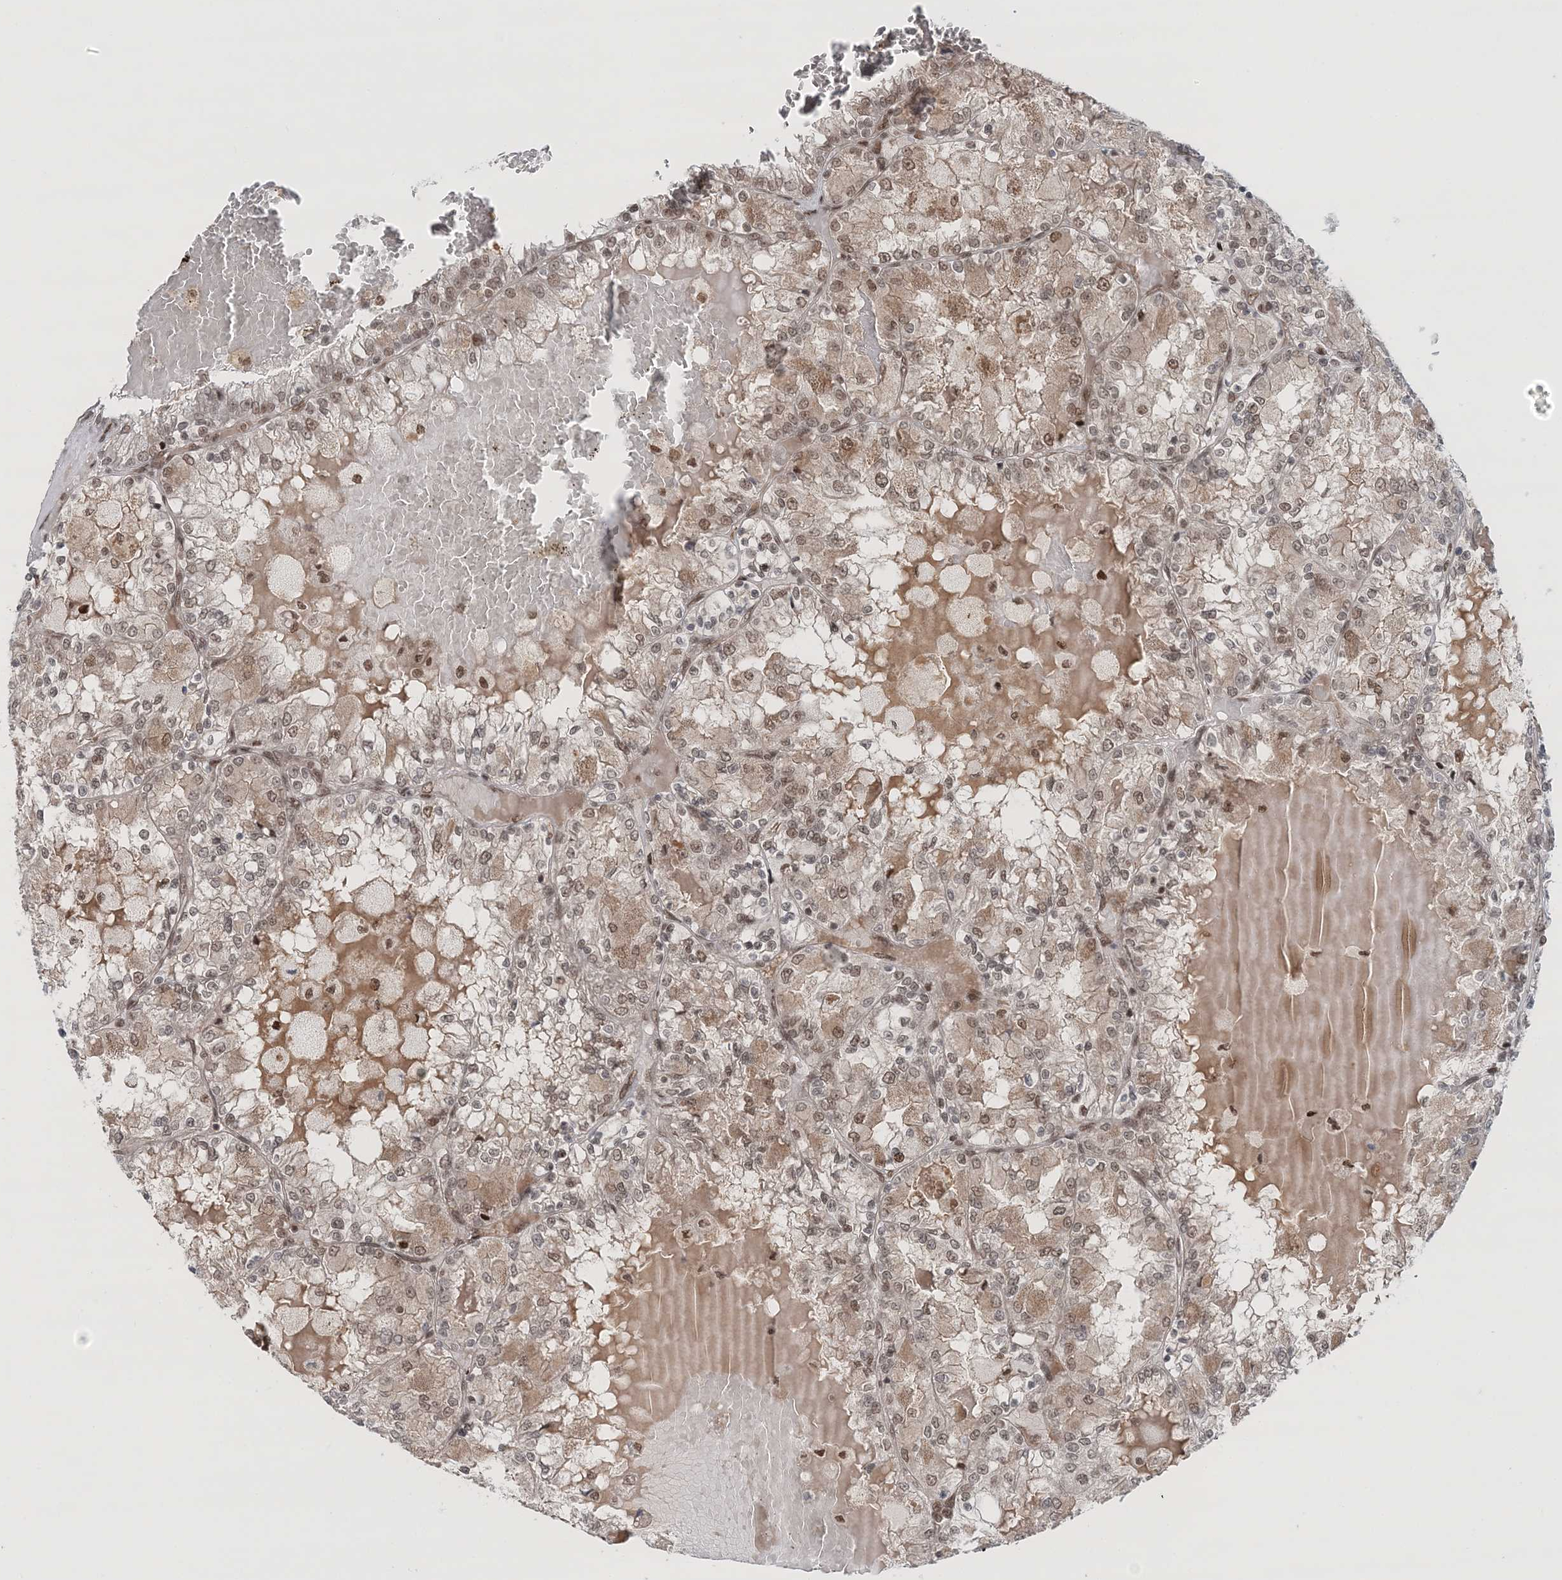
{"staining": {"intensity": "moderate", "quantity": "<25%", "location": "nuclear"}, "tissue": "renal cancer", "cell_type": "Tumor cells", "image_type": "cancer", "snomed": [{"axis": "morphology", "description": "Adenocarcinoma, NOS"}, {"axis": "topography", "description": "Kidney"}], "caption": "The micrograph exhibits immunohistochemical staining of renal adenocarcinoma. There is moderate nuclear expression is present in about <25% of tumor cells.", "gene": "NOA1", "patient": {"sex": "female", "age": 56}}